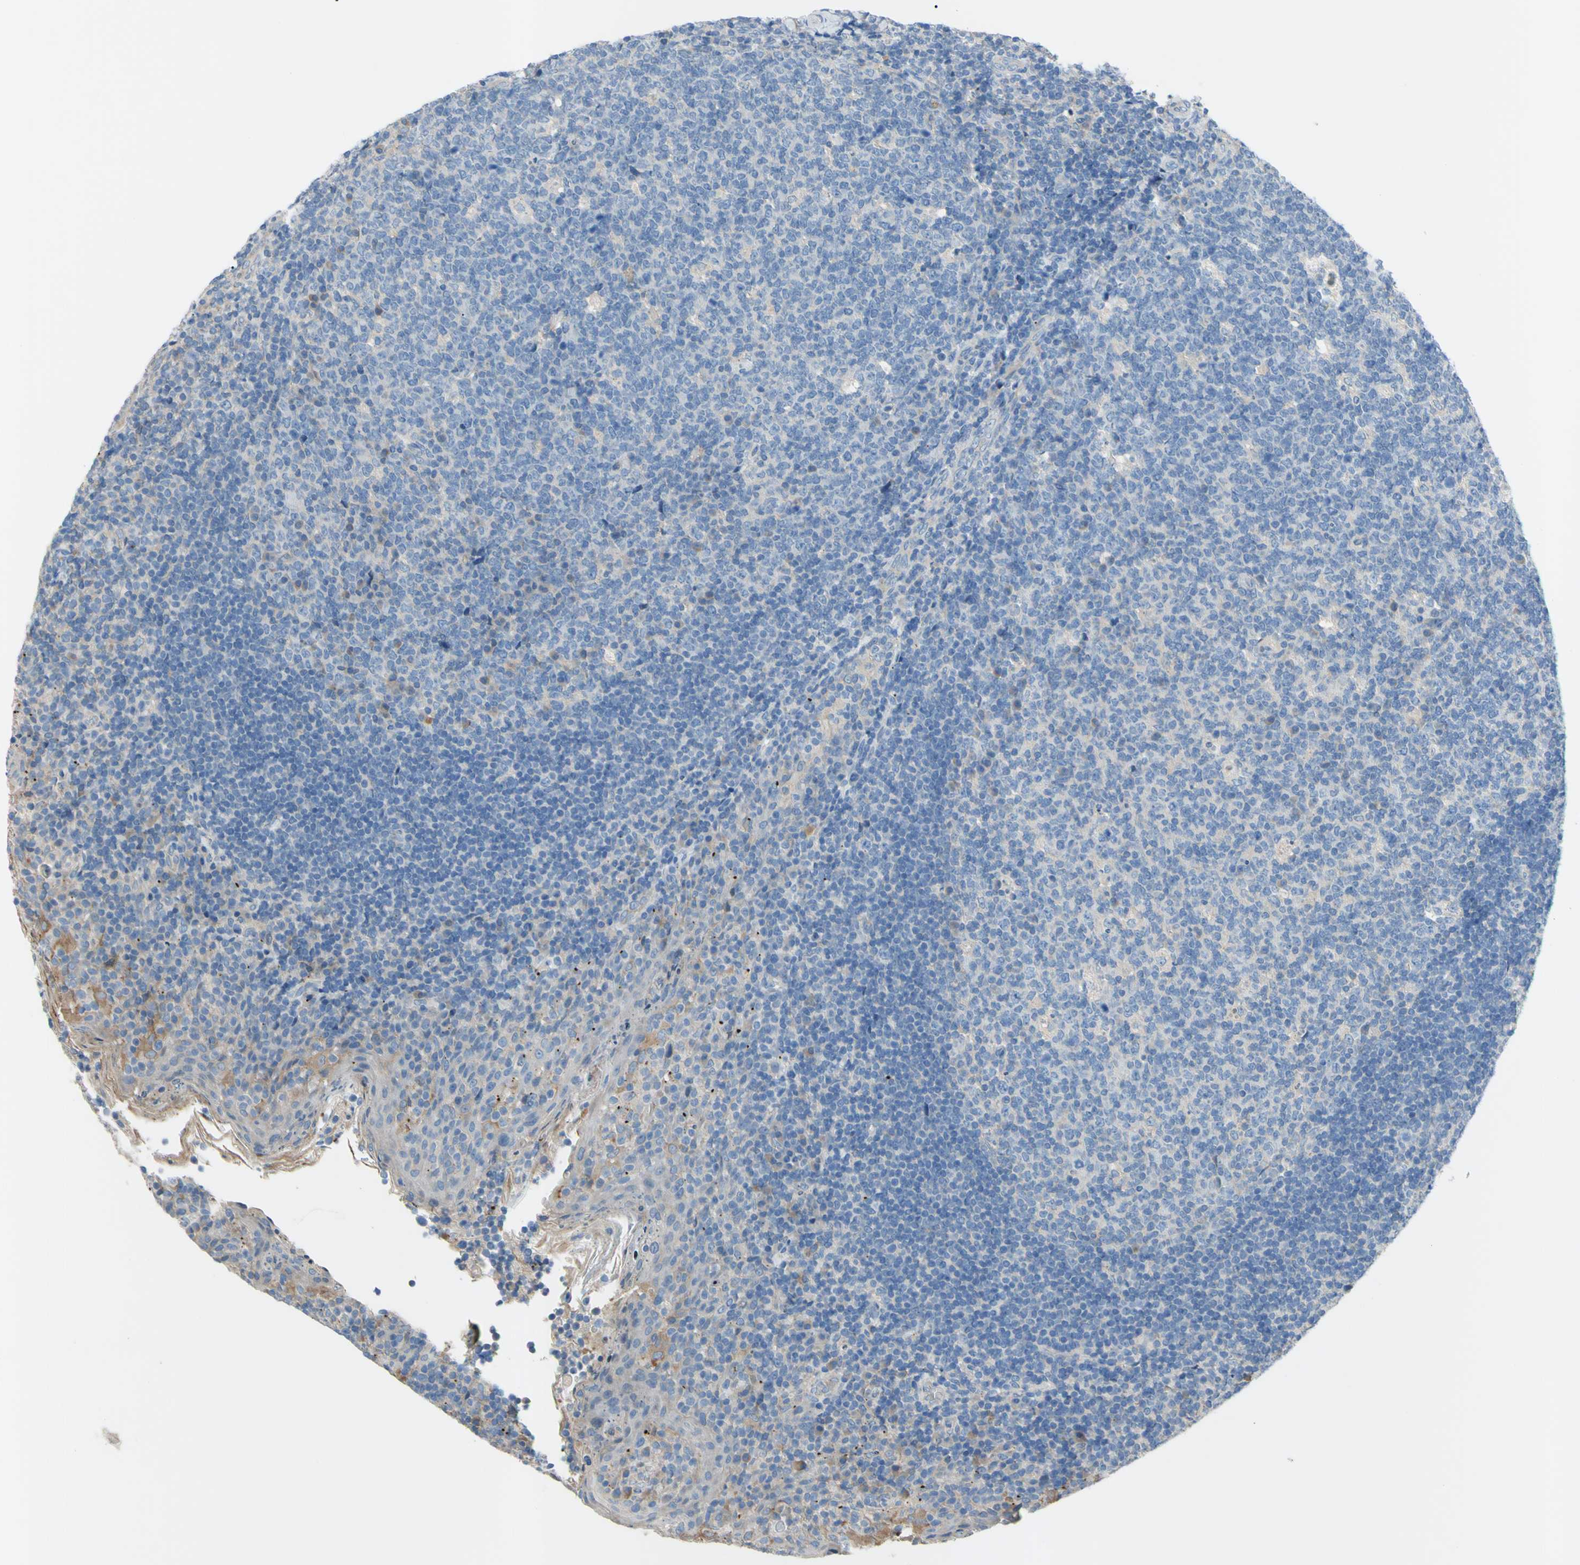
{"staining": {"intensity": "negative", "quantity": "none", "location": "none"}, "tissue": "tonsil", "cell_type": "Germinal center cells", "image_type": "normal", "snomed": [{"axis": "morphology", "description": "Normal tissue, NOS"}, {"axis": "topography", "description": "Tonsil"}], "caption": "This is a micrograph of IHC staining of normal tonsil, which shows no staining in germinal center cells.", "gene": "TMEM59L", "patient": {"sex": "male", "age": 17}}